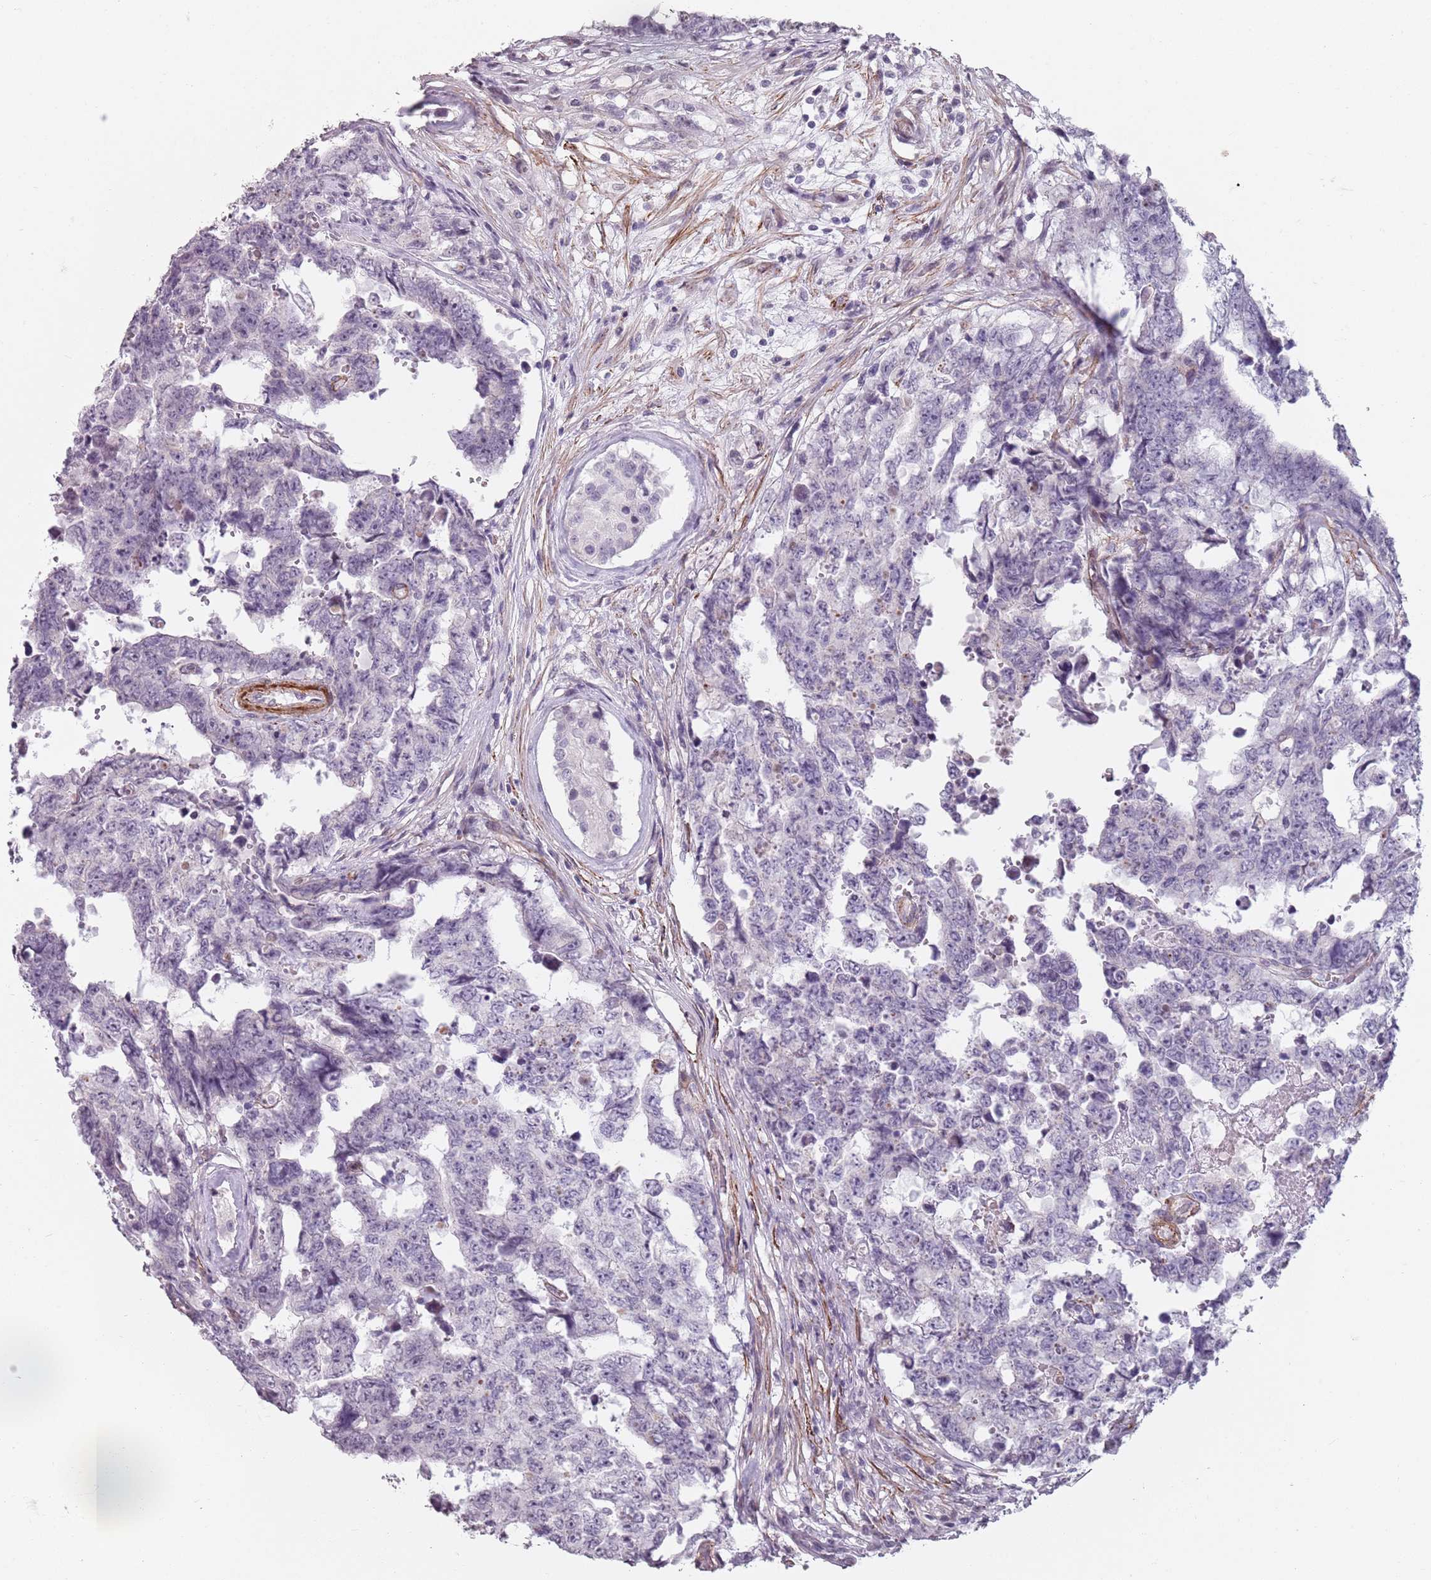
{"staining": {"intensity": "negative", "quantity": "none", "location": "none"}, "tissue": "testis cancer", "cell_type": "Tumor cells", "image_type": "cancer", "snomed": [{"axis": "morphology", "description": "Normal tissue, NOS"}, {"axis": "morphology", "description": "Carcinoma, Embryonal, NOS"}, {"axis": "topography", "description": "Testis"}, {"axis": "topography", "description": "Epididymis"}], "caption": "An image of human testis cancer (embryonal carcinoma) is negative for staining in tumor cells.", "gene": "TMC4", "patient": {"sex": "male", "age": 25}}